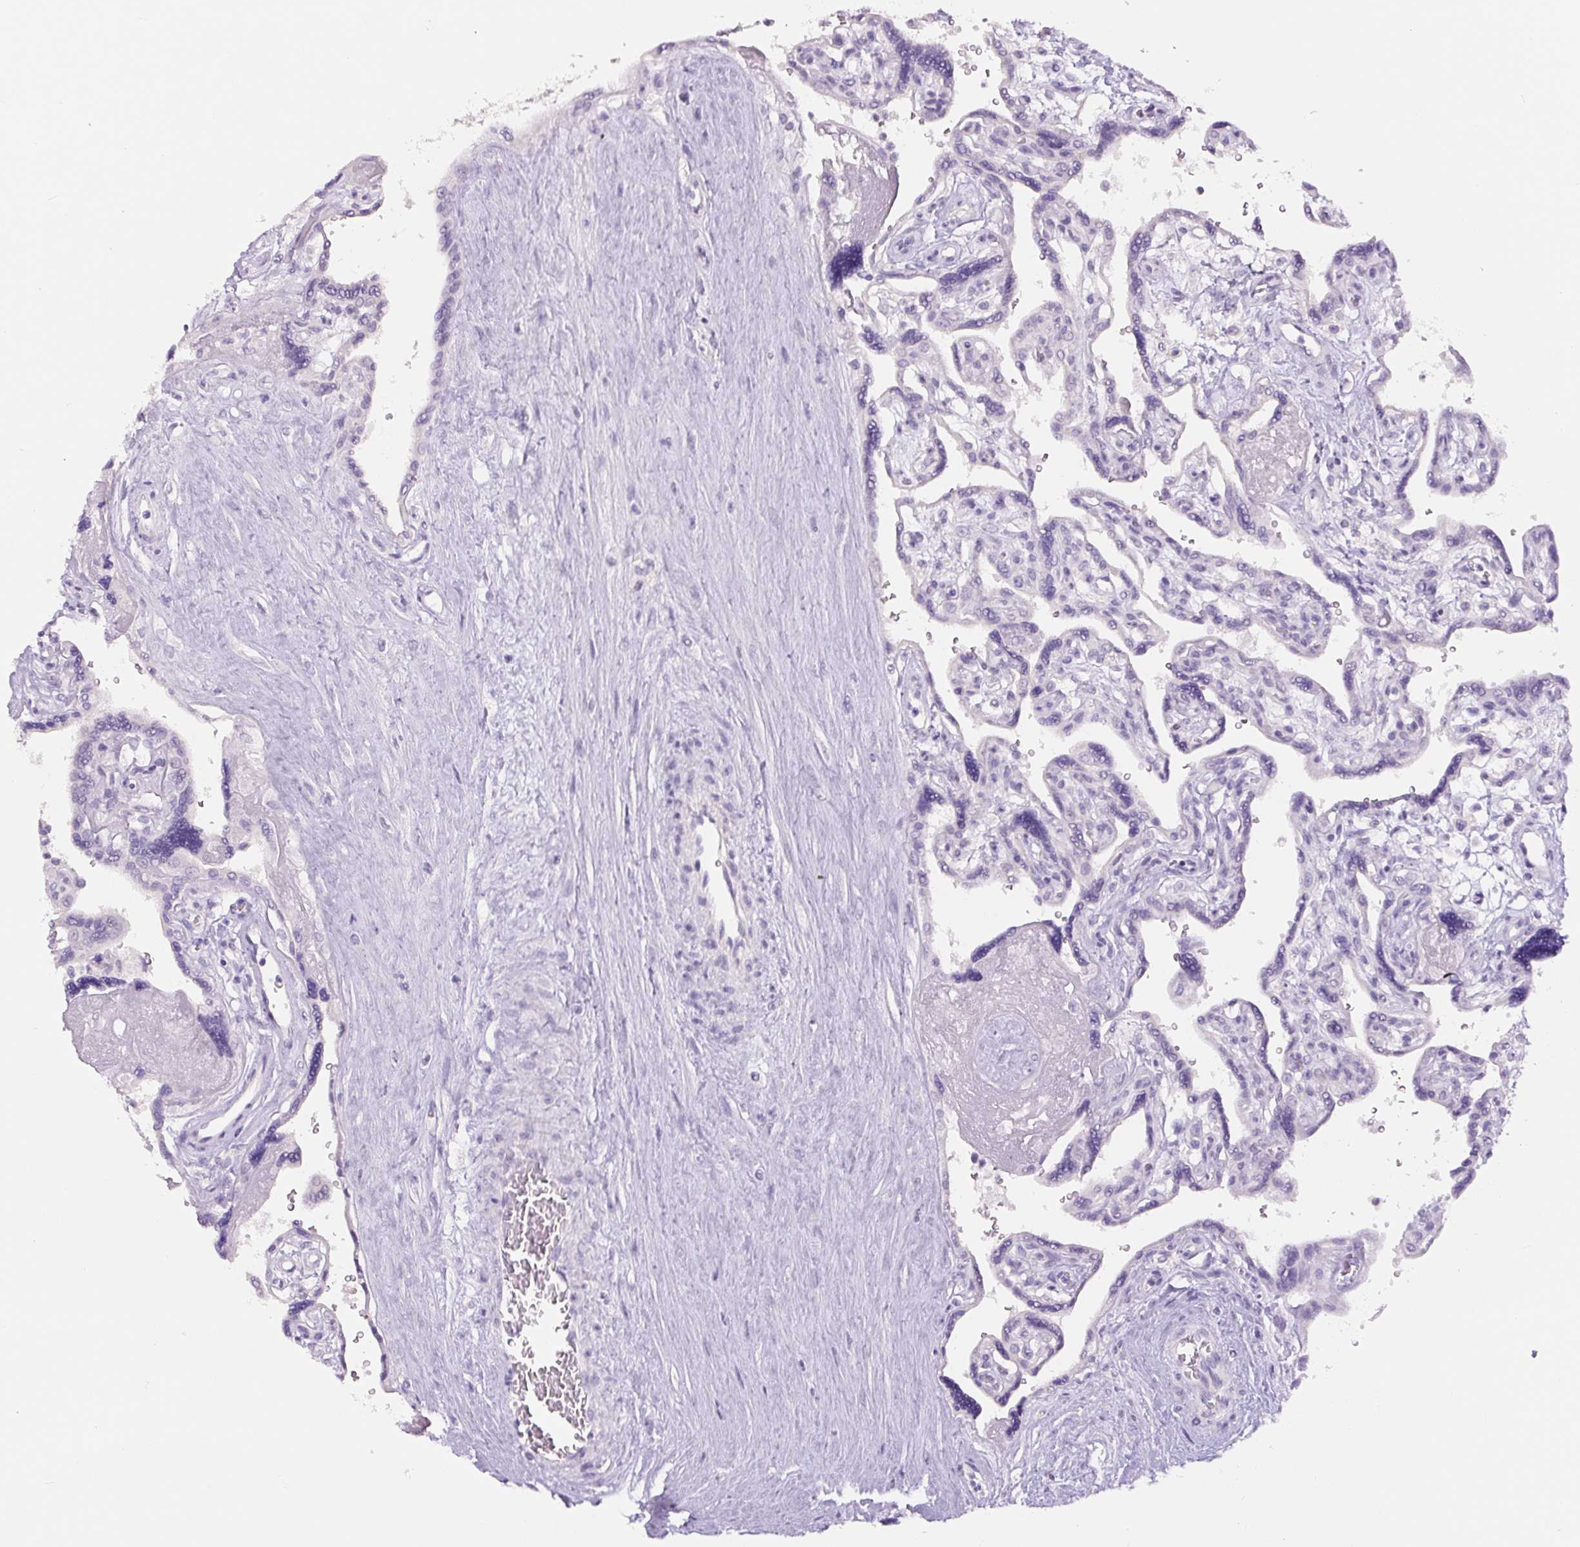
{"staining": {"intensity": "negative", "quantity": "none", "location": "none"}, "tissue": "placenta", "cell_type": "Decidual cells", "image_type": "normal", "snomed": [{"axis": "morphology", "description": "Normal tissue, NOS"}, {"axis": "topography", "description": "Placenta"}], "caption": "An image of placenta stained for a protein reveals no brown staining in decidual cells.", "gene": "SIX1", "patient": {"sex": "female", "age": 39}}